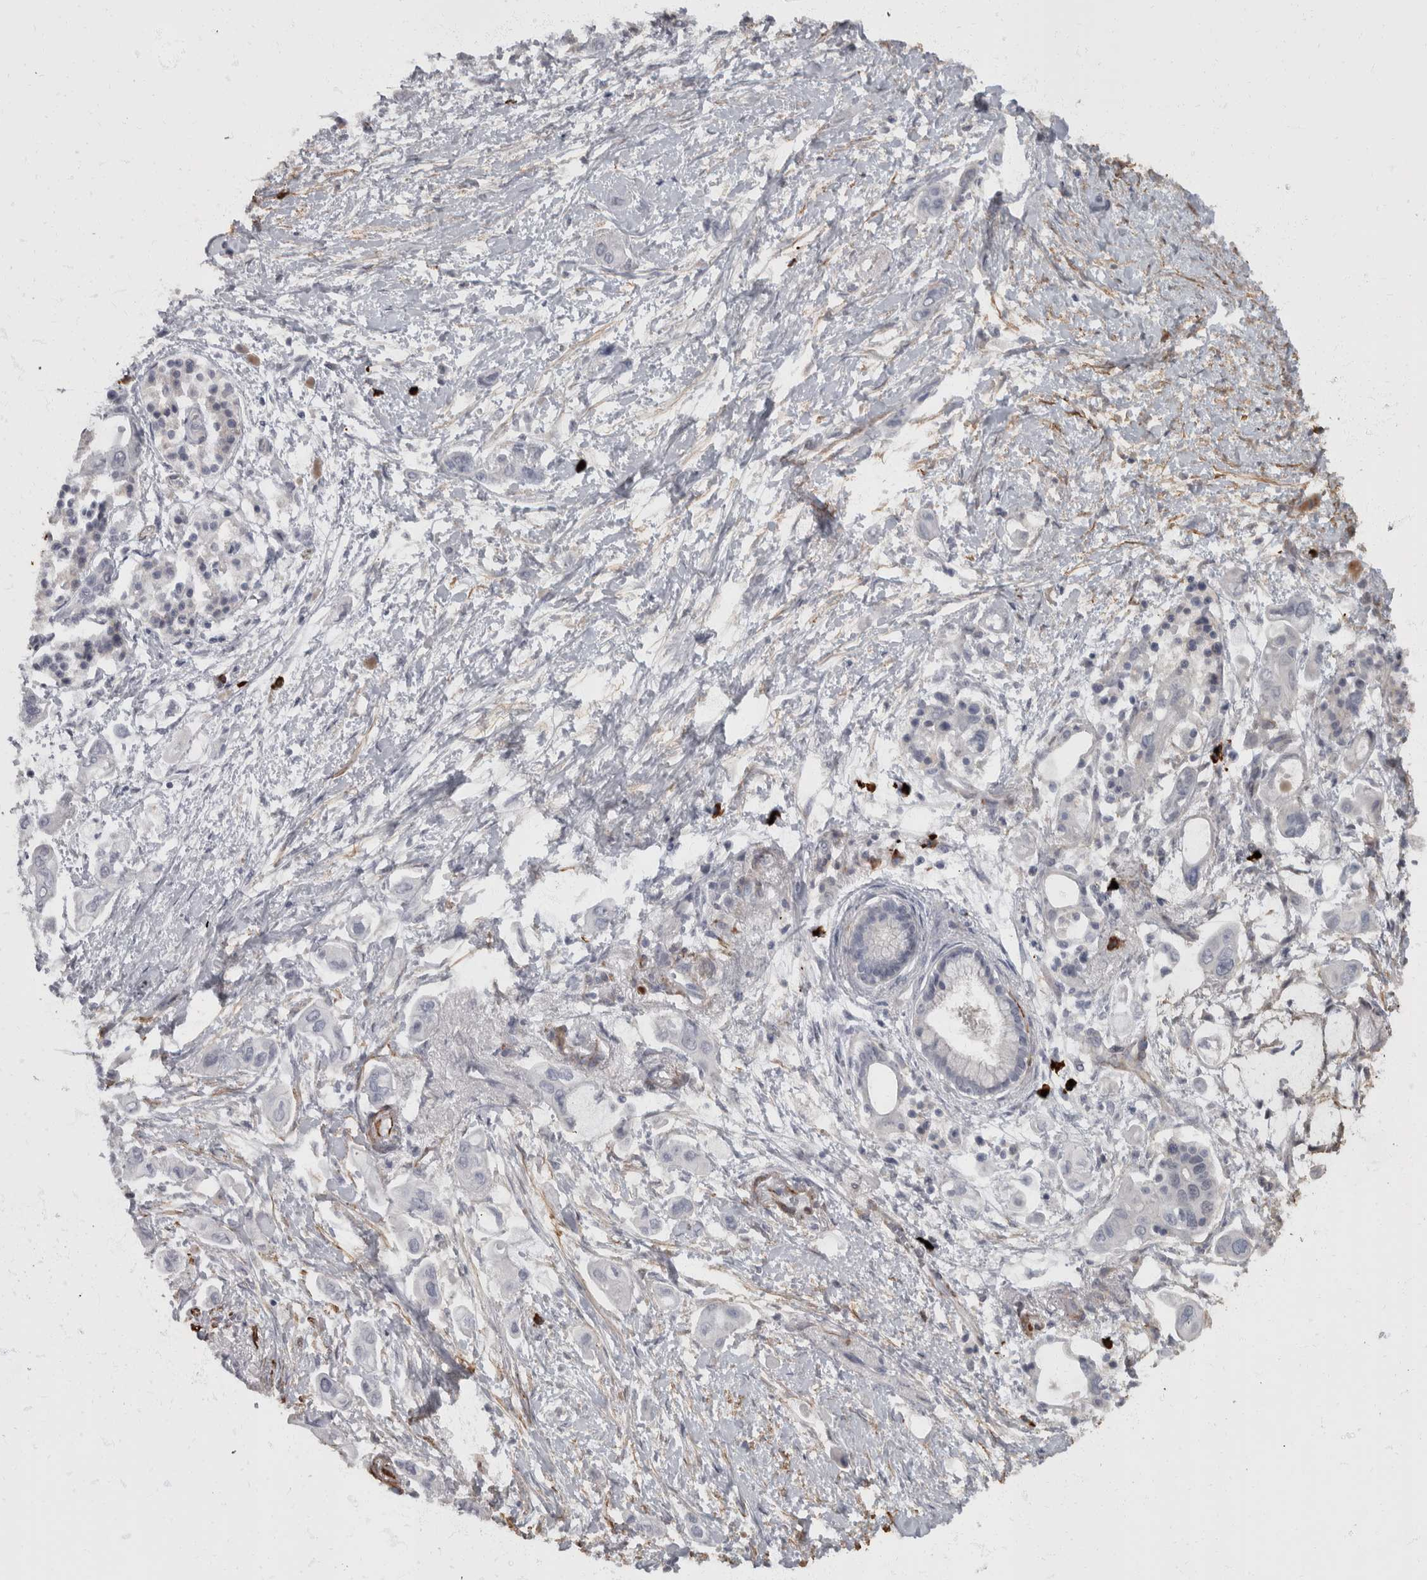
{"staining": {"intensity": "negative", "quantity": "none", "location": "none"}, "tissue": "pancreatic cancer", "cell_type": "Tumor cells", "image_type": "cancer", "snomed": [{"axis": "morphology", "description": "Adenocarcinoma, NOS"}, {"axis": "topography", "description": "Pancreas"}], "caption": "Photomicrograph shows no protein positivity in tumor cells of pancreatic adenocarcinoma tissue.", "gene": "MASTL", "patient": {"sex": "male", "age": 59}}